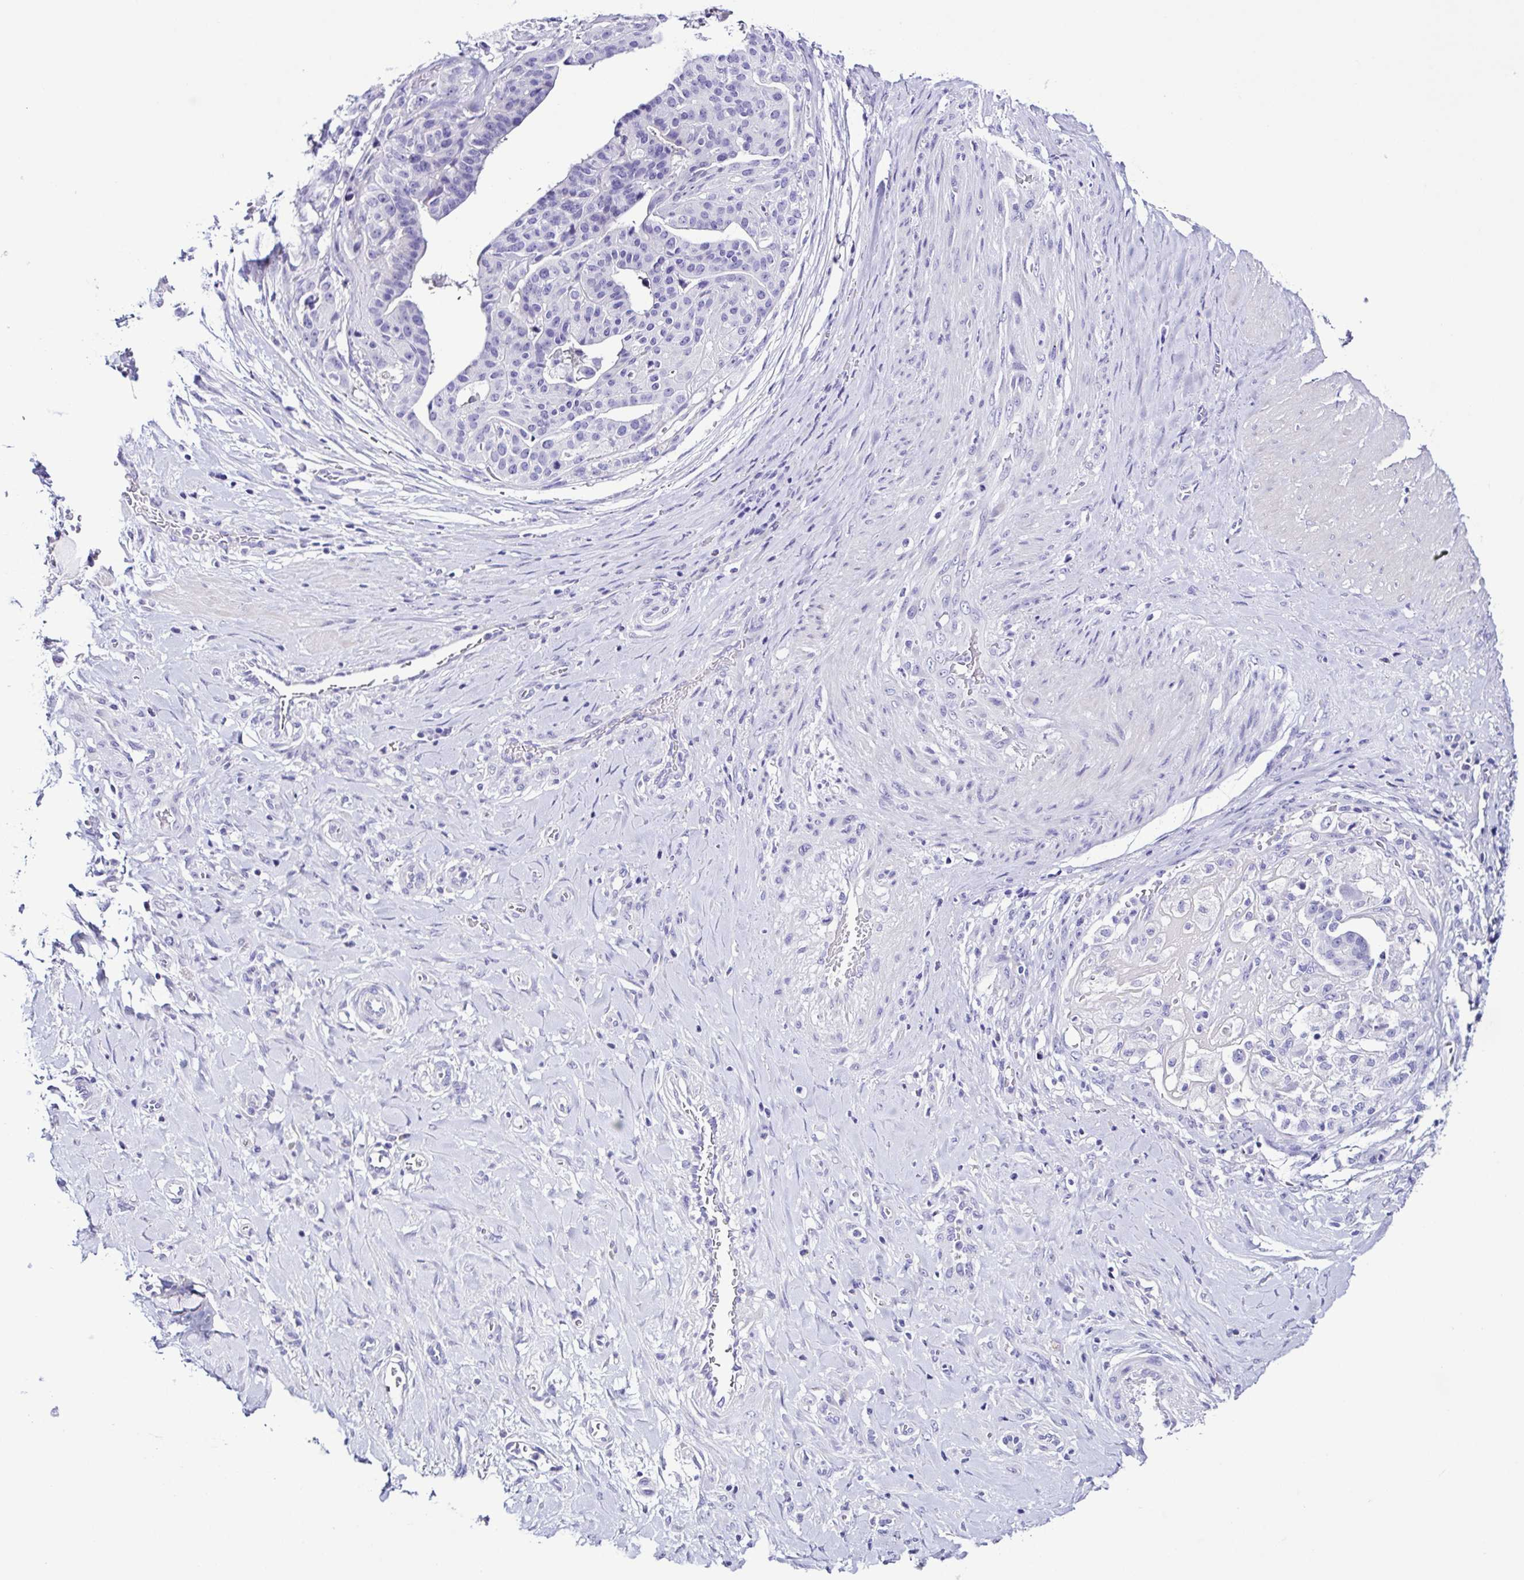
{"staining": {"intensity": "negative", "quantity": "none", "location": "none"}, "tissue": "stomach cancer", "cell_type": "Tumor cells", "image_type": "cancer", "snomed": [{"axis": "morphology", "description": "Adenocarcinoma, NOS"}, {"axis": "topography", "description": "Stomach"}], "caption": "An IHC micrograph of stomach cancer is shown. There is no staining in tumor cells of stomach cancer.", "gene": "SRL", "patient": {"sex": "male", "age": 48}}